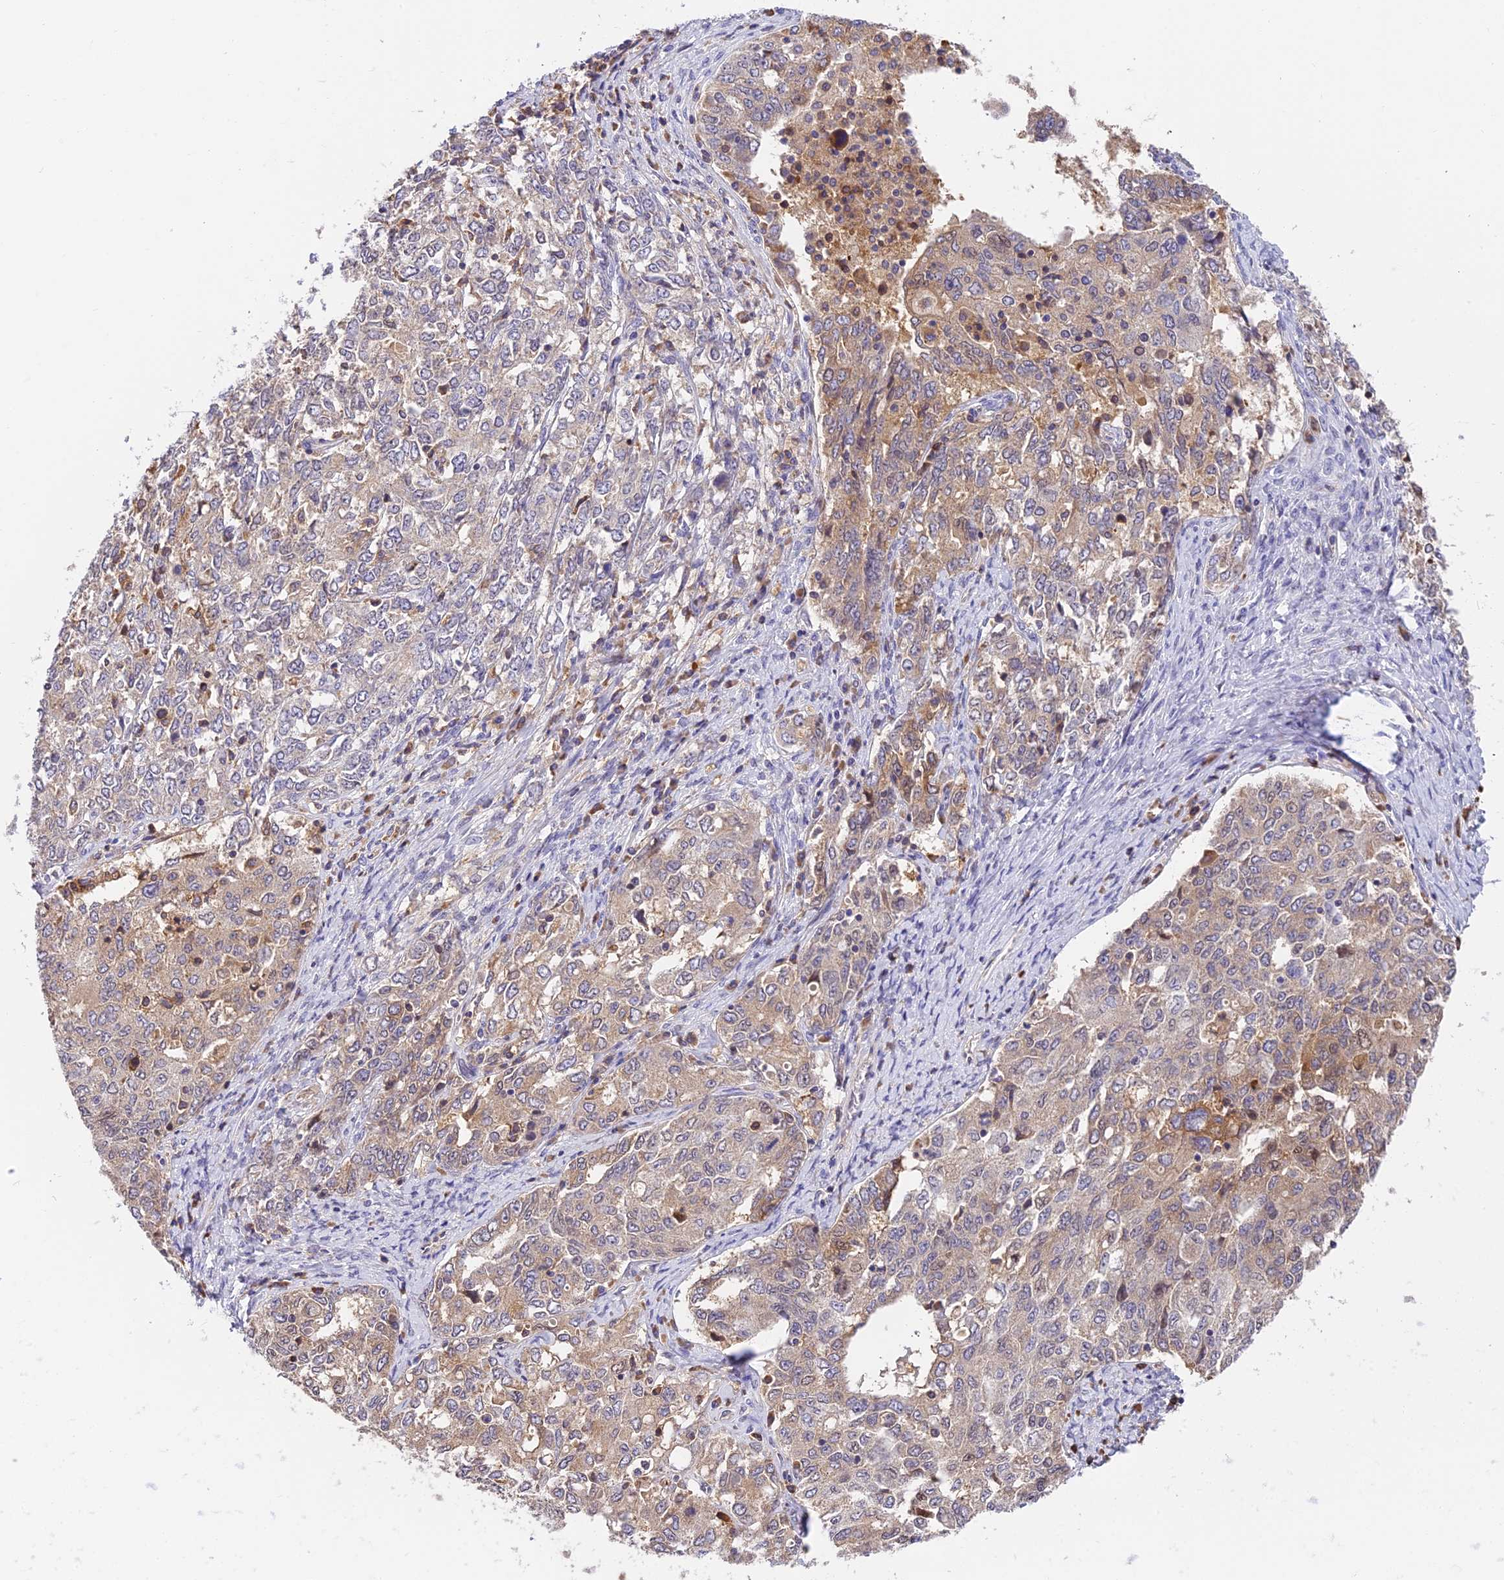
{"staining": {"intensity": "weak", "quantity": "25%-75%", "location": "cytoplasmic/membranous"}, "tissue": "ovarian cancer", "cell_type": "Tumor cells", "image_type": "cancer", "snomed": [{"axis": "morphology", "description": "Carcinoma, endometroid"}, {"axis": "topography", "description": "Ovary"}], "caption": "Immunohistochemical staining of human ovarian cancer reveals weak cytoplasmic/membranous protein positivity in approximately 25%-75% of tumor cells.", "gene": "IPO5", "patient": {"sex": "female", "age": 62}}